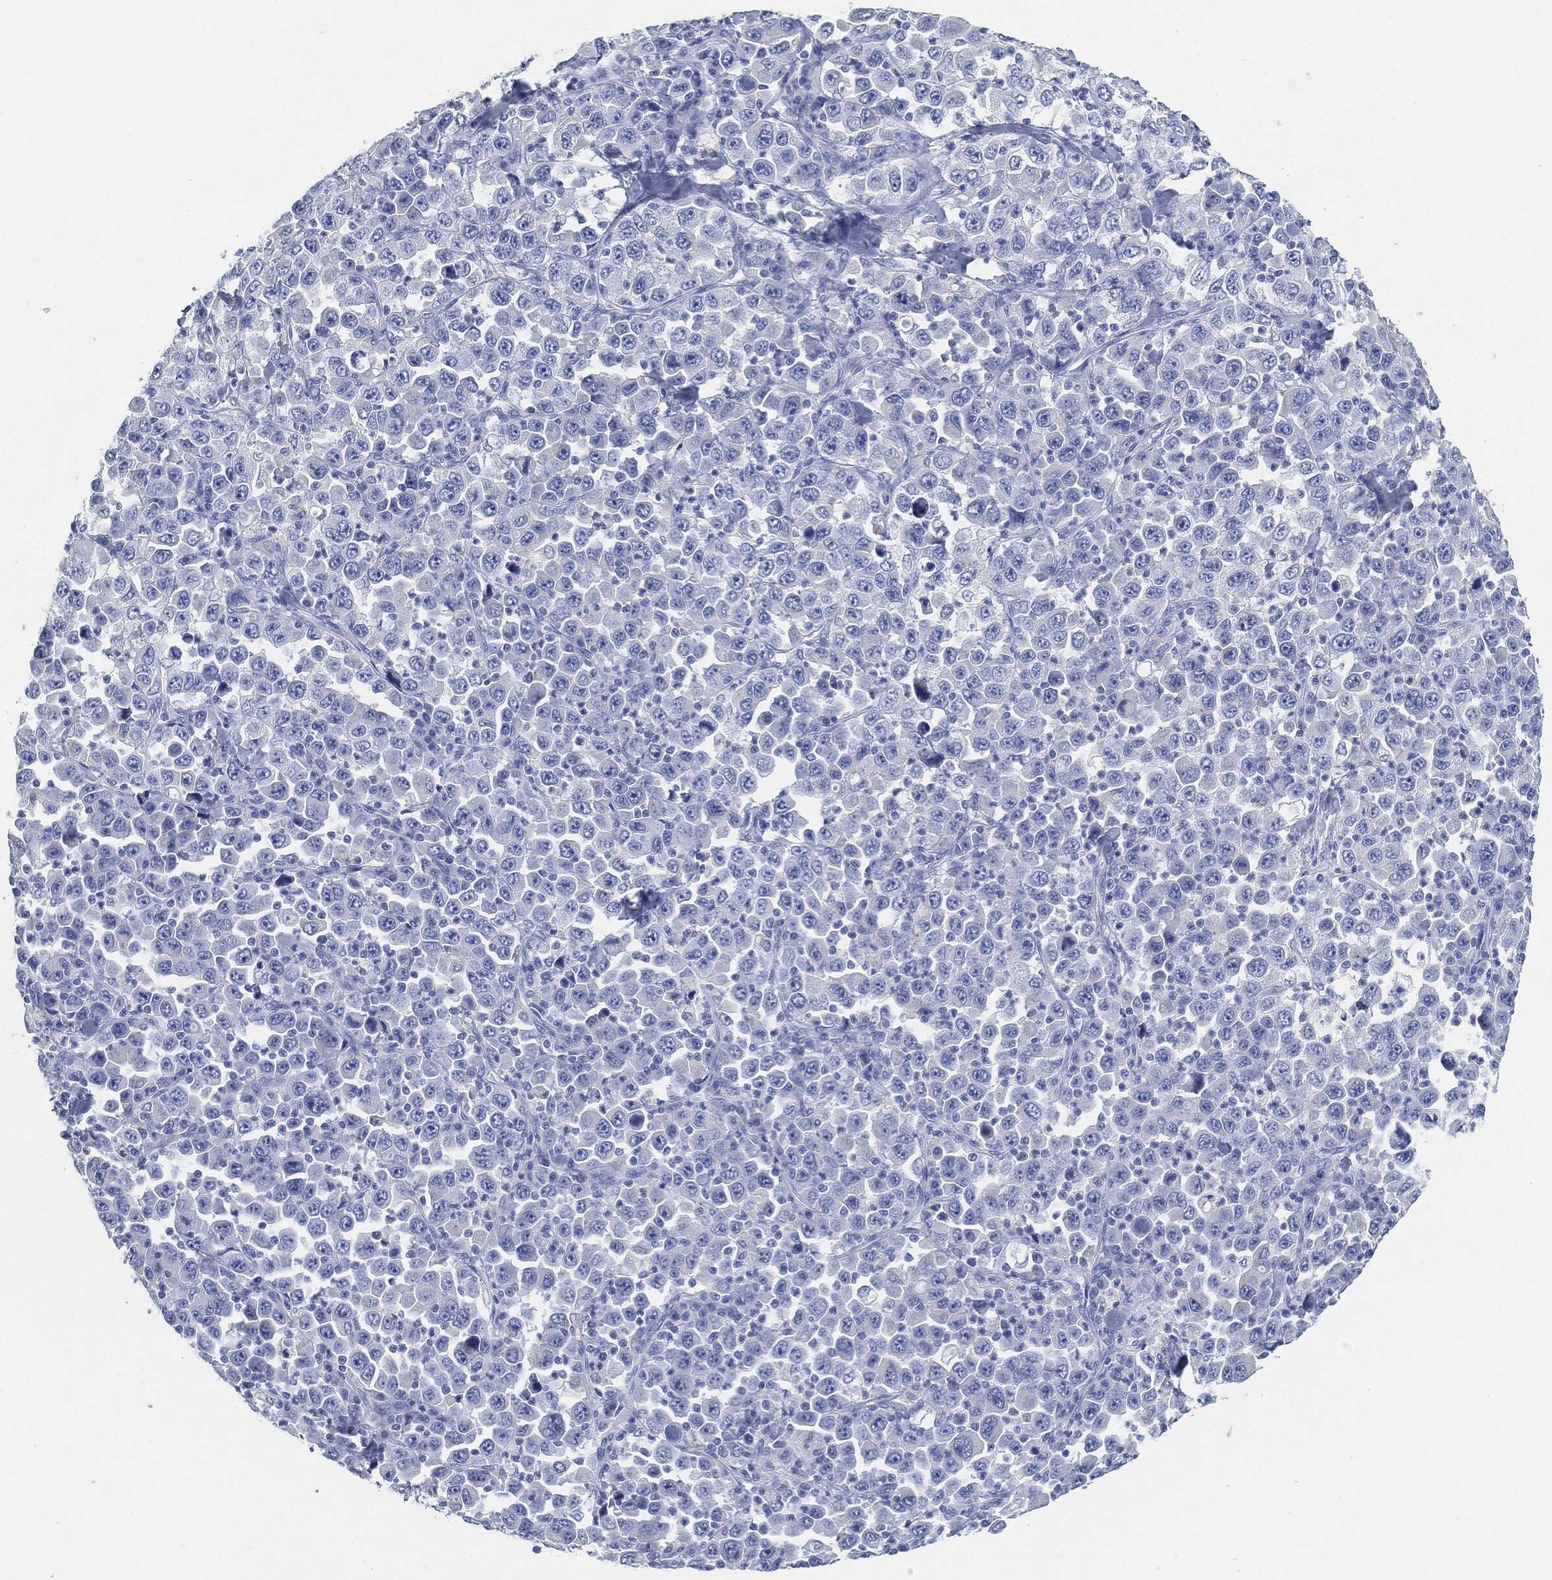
{"staining": {"intensity": "negative", "quantity": "none", "location": "none"}, "tissue": "stomach cancer", "cell_type": "Tumor cells", "image_type": "cancer", "snomed": [{"axis": "morphology", "description": "Normal tissue, NOS"}, {"axis": "morphology", "description": "Adenocarcinoma, NOS"}, {"axis": "topography", "description": "Stomach, upper"}, {"axis": "topography", "description": "Stomach"}], "caption": "Tumor cells show no significant positivity in stomach cancer (adenocarcinoma).", "gene": "TAGLN", "patient": {"sex": "male", "age": 59}}